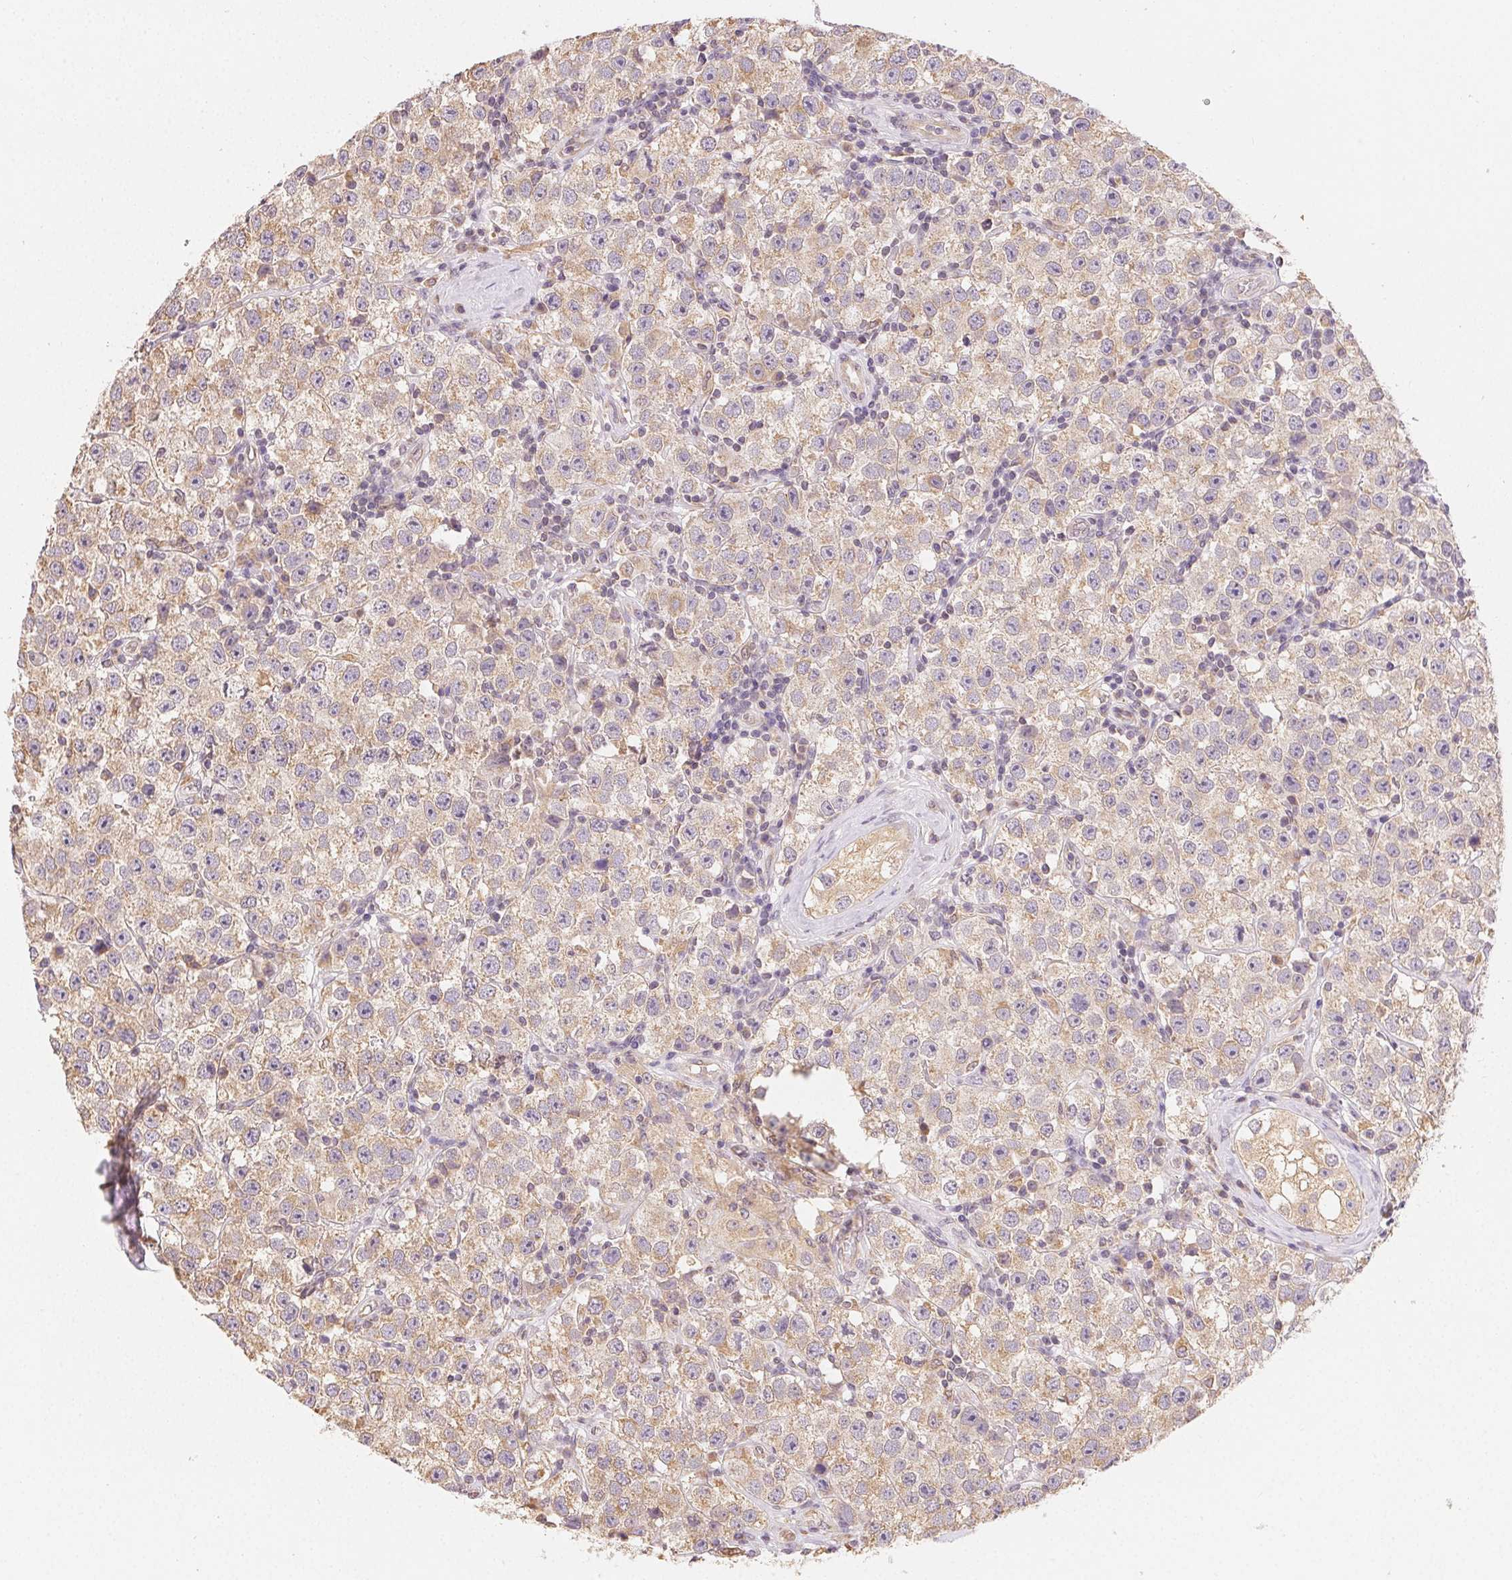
{"staining": {"intensity": "weak", "quantity": ">75%", "location": "cytoplasmic/membranous"}, "tissue": "testis cancer", "cell_type": "Tumor cells", "image_type": "cancer", "snomed": [{"axis": "morphology", "description": "Seminoma, NOS"}, {"axis": "topography", "description": "Testis"}], "caption": "Human testis cancer stained with a protein marker shows weak staining in tumor cells.", "gene": "SEZ6L2", "patient": {"sex": "male", "age": 34}}